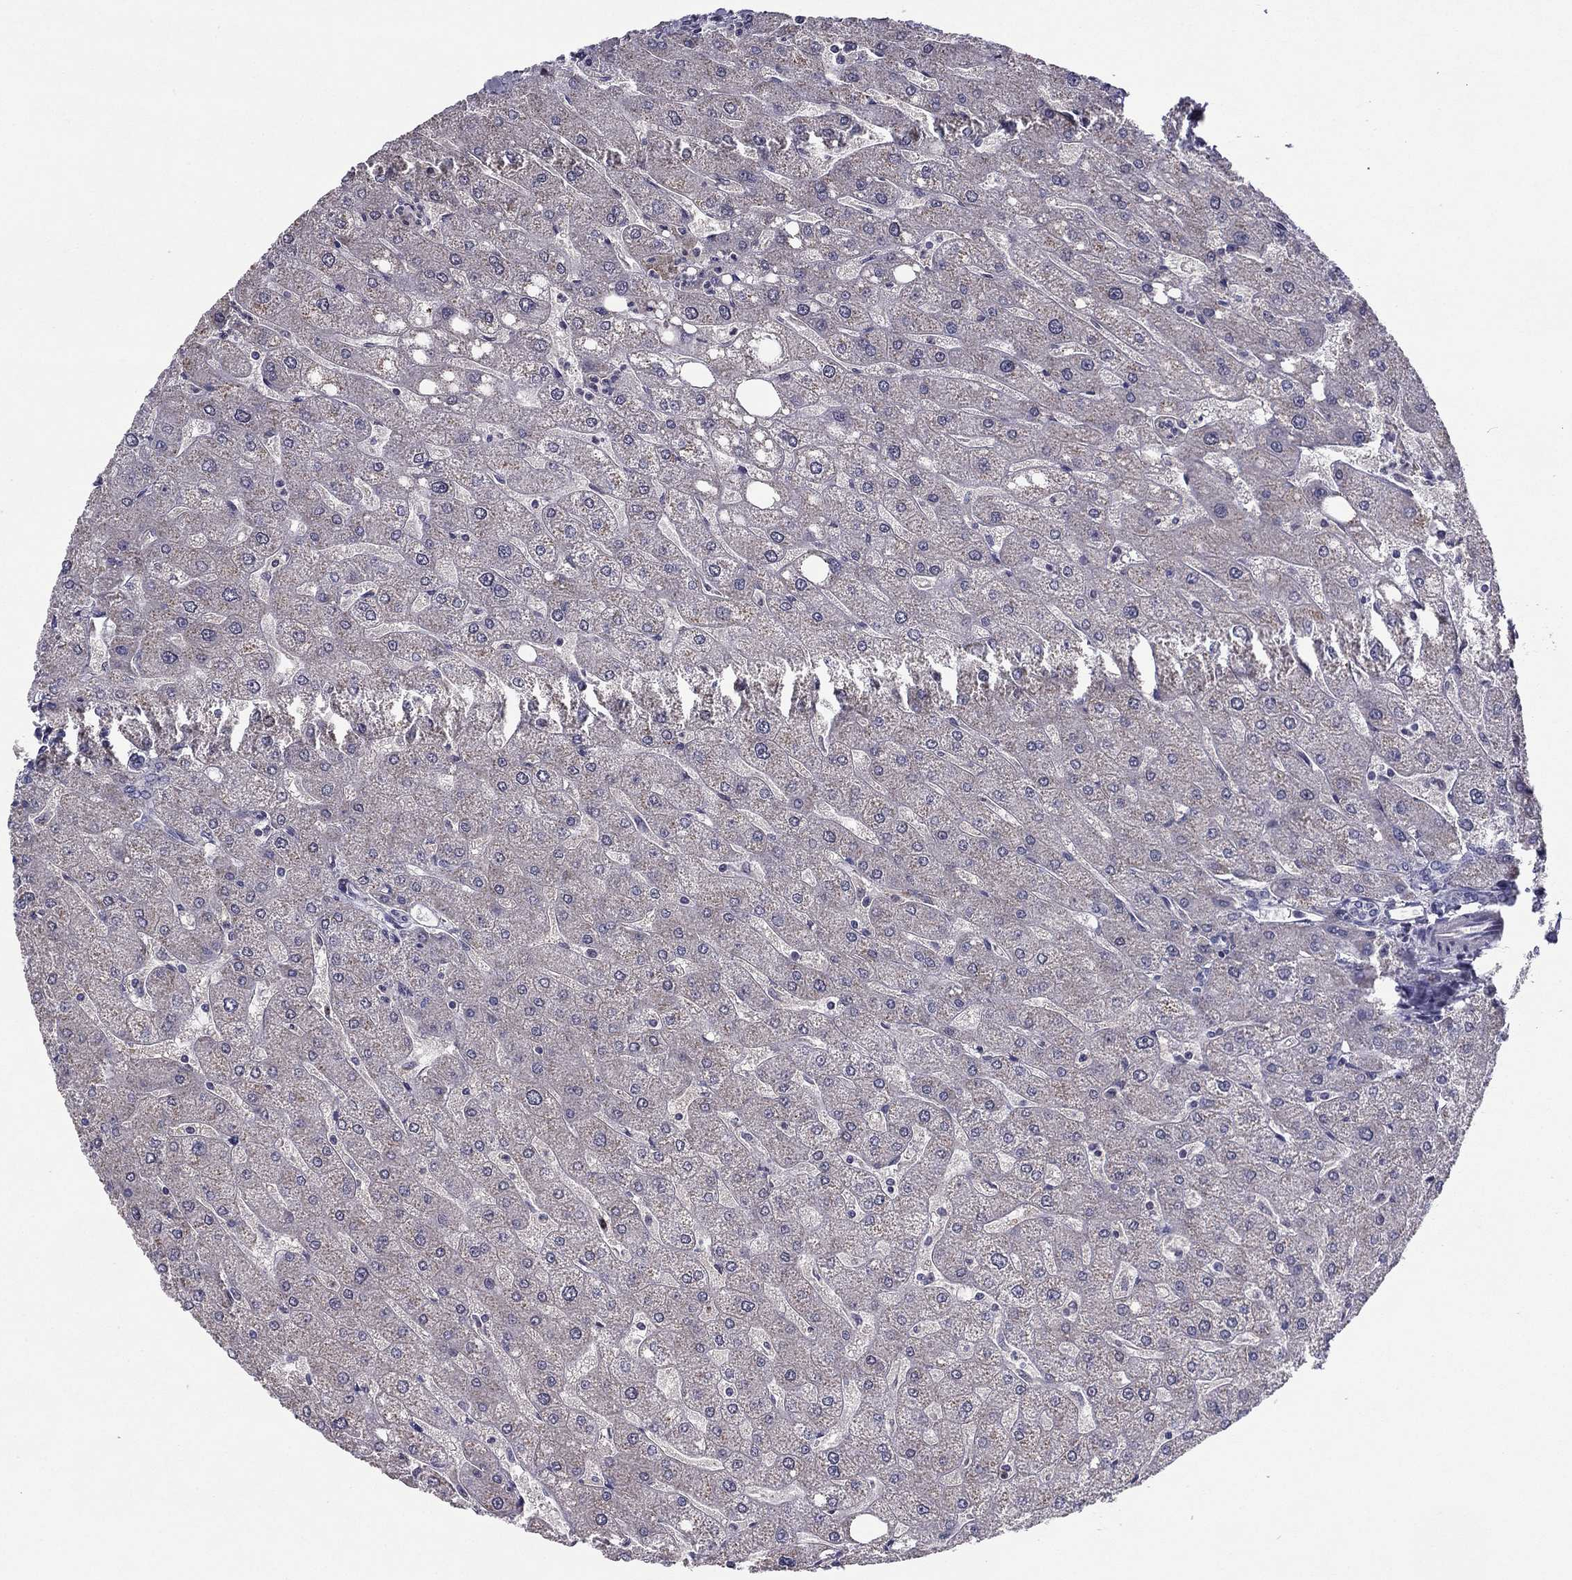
{"staining": {"intensity": "negative", "quantity": "none", "location": "none"}, "tissue": "liver", "cell_type": "Cholangiocytes", "image_type": "normal", "snomed": [{"axis": "morphology", "description": "Normal tissue, NOS"}, {"axis": "topography", "description": "Liver"}], "caption": "Protein analysis of normal liver exhibits no significant staining in cholangiocytes.", "gene": "HCN1", "patient": {"sex": "male", "age": 67}}